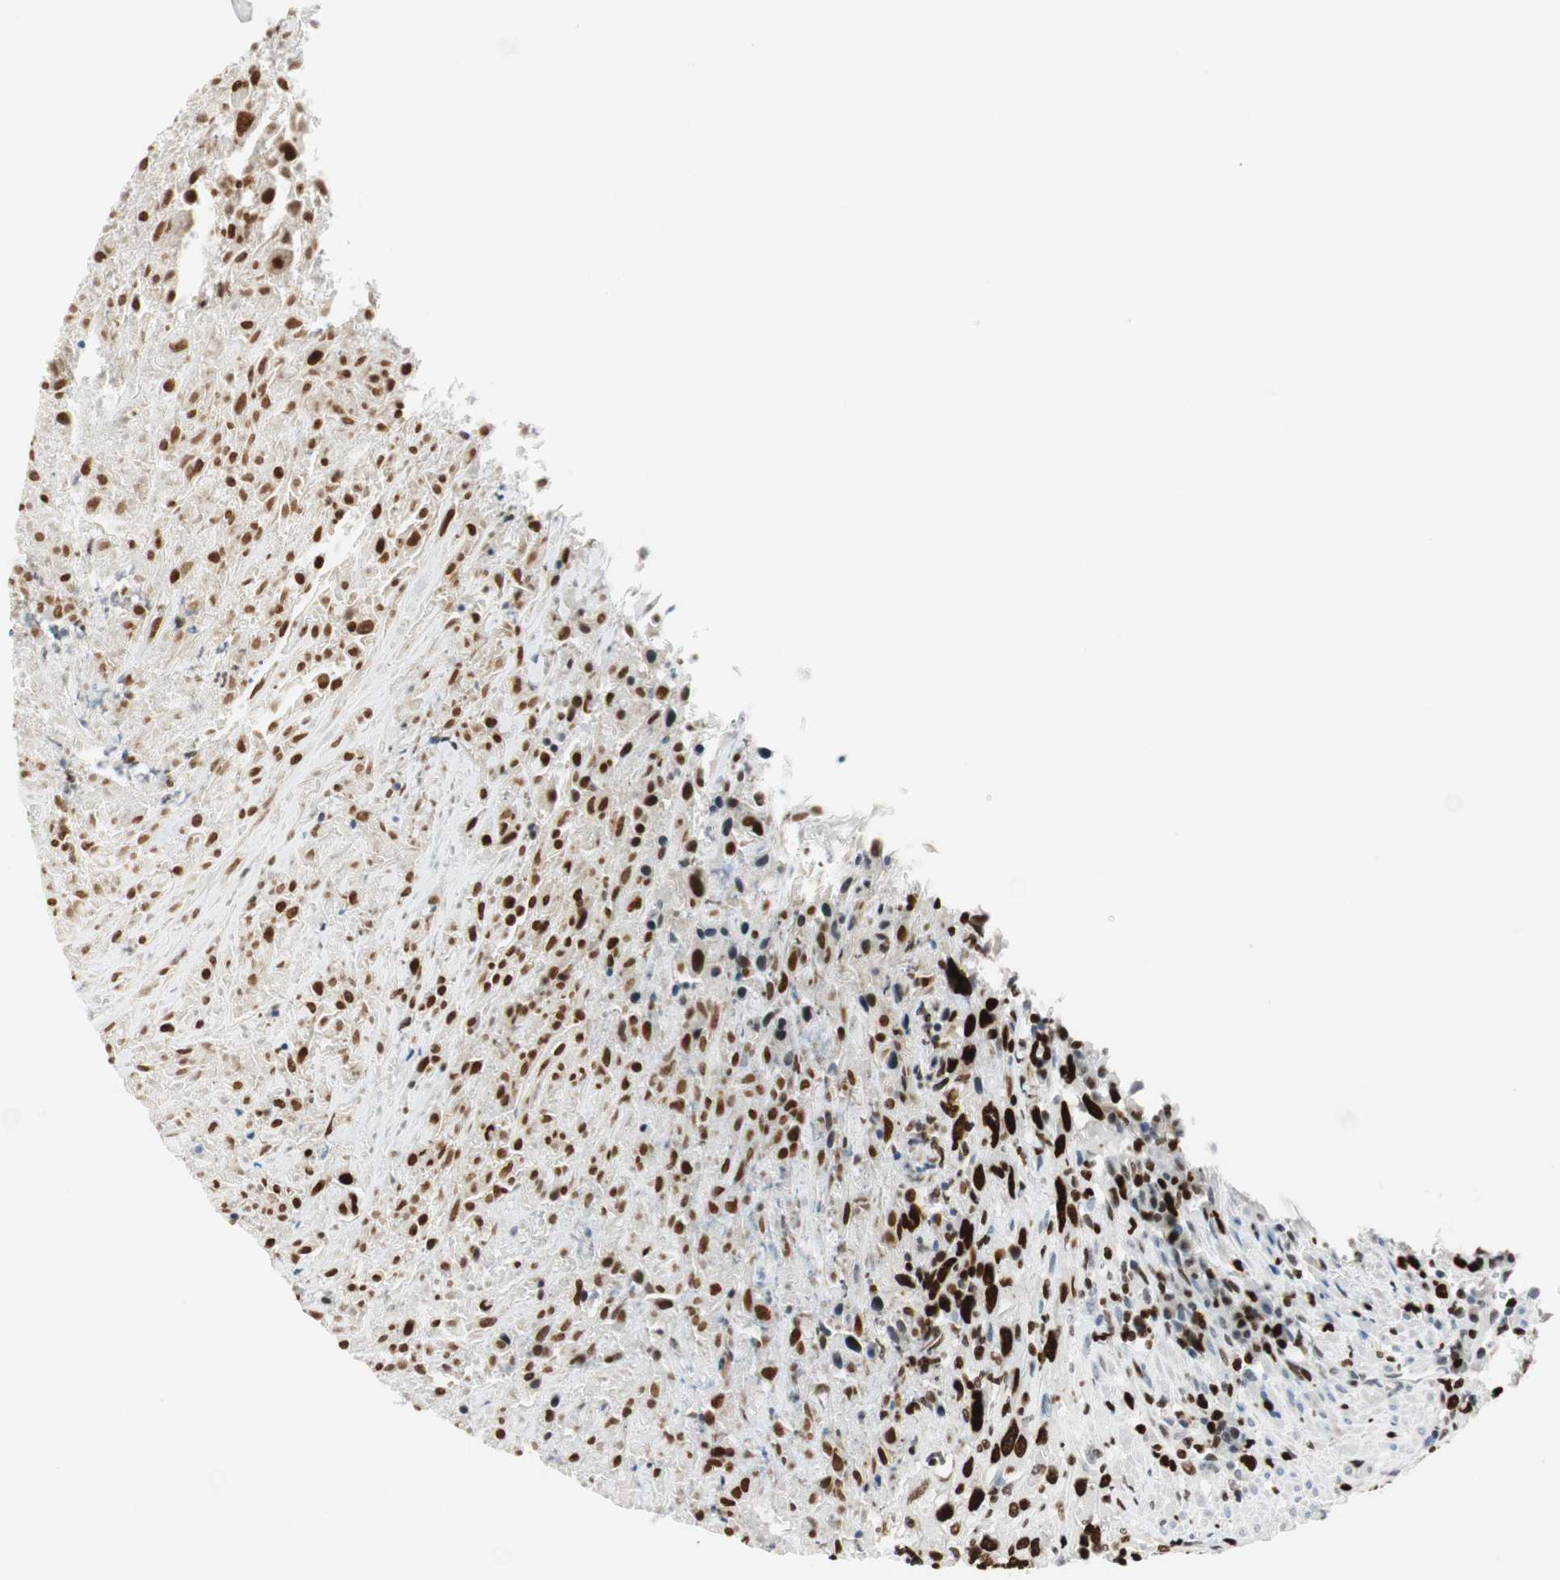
{"staining": {"intensity": "strong", "quantity": ">75%", "location": "nuclear"}, "tissue": "urothelial cancer", "cell_type": "Tumor cells", "image_type": "cancer", "snomed": [{"axis": "morphology", "description": "Urothelial carcinoma, High grade"}, {"axis": "topography", "description": "Urinary bladder"}], "caption": "A histopathology image showing strong nuclear expression in about >75% of tumor cells in urothelial carcinoma (high-grade), as visualized by brown immunohistochemical staining.", "gene": "EZH2", "patient": {"sex": "male", "age": 61}}